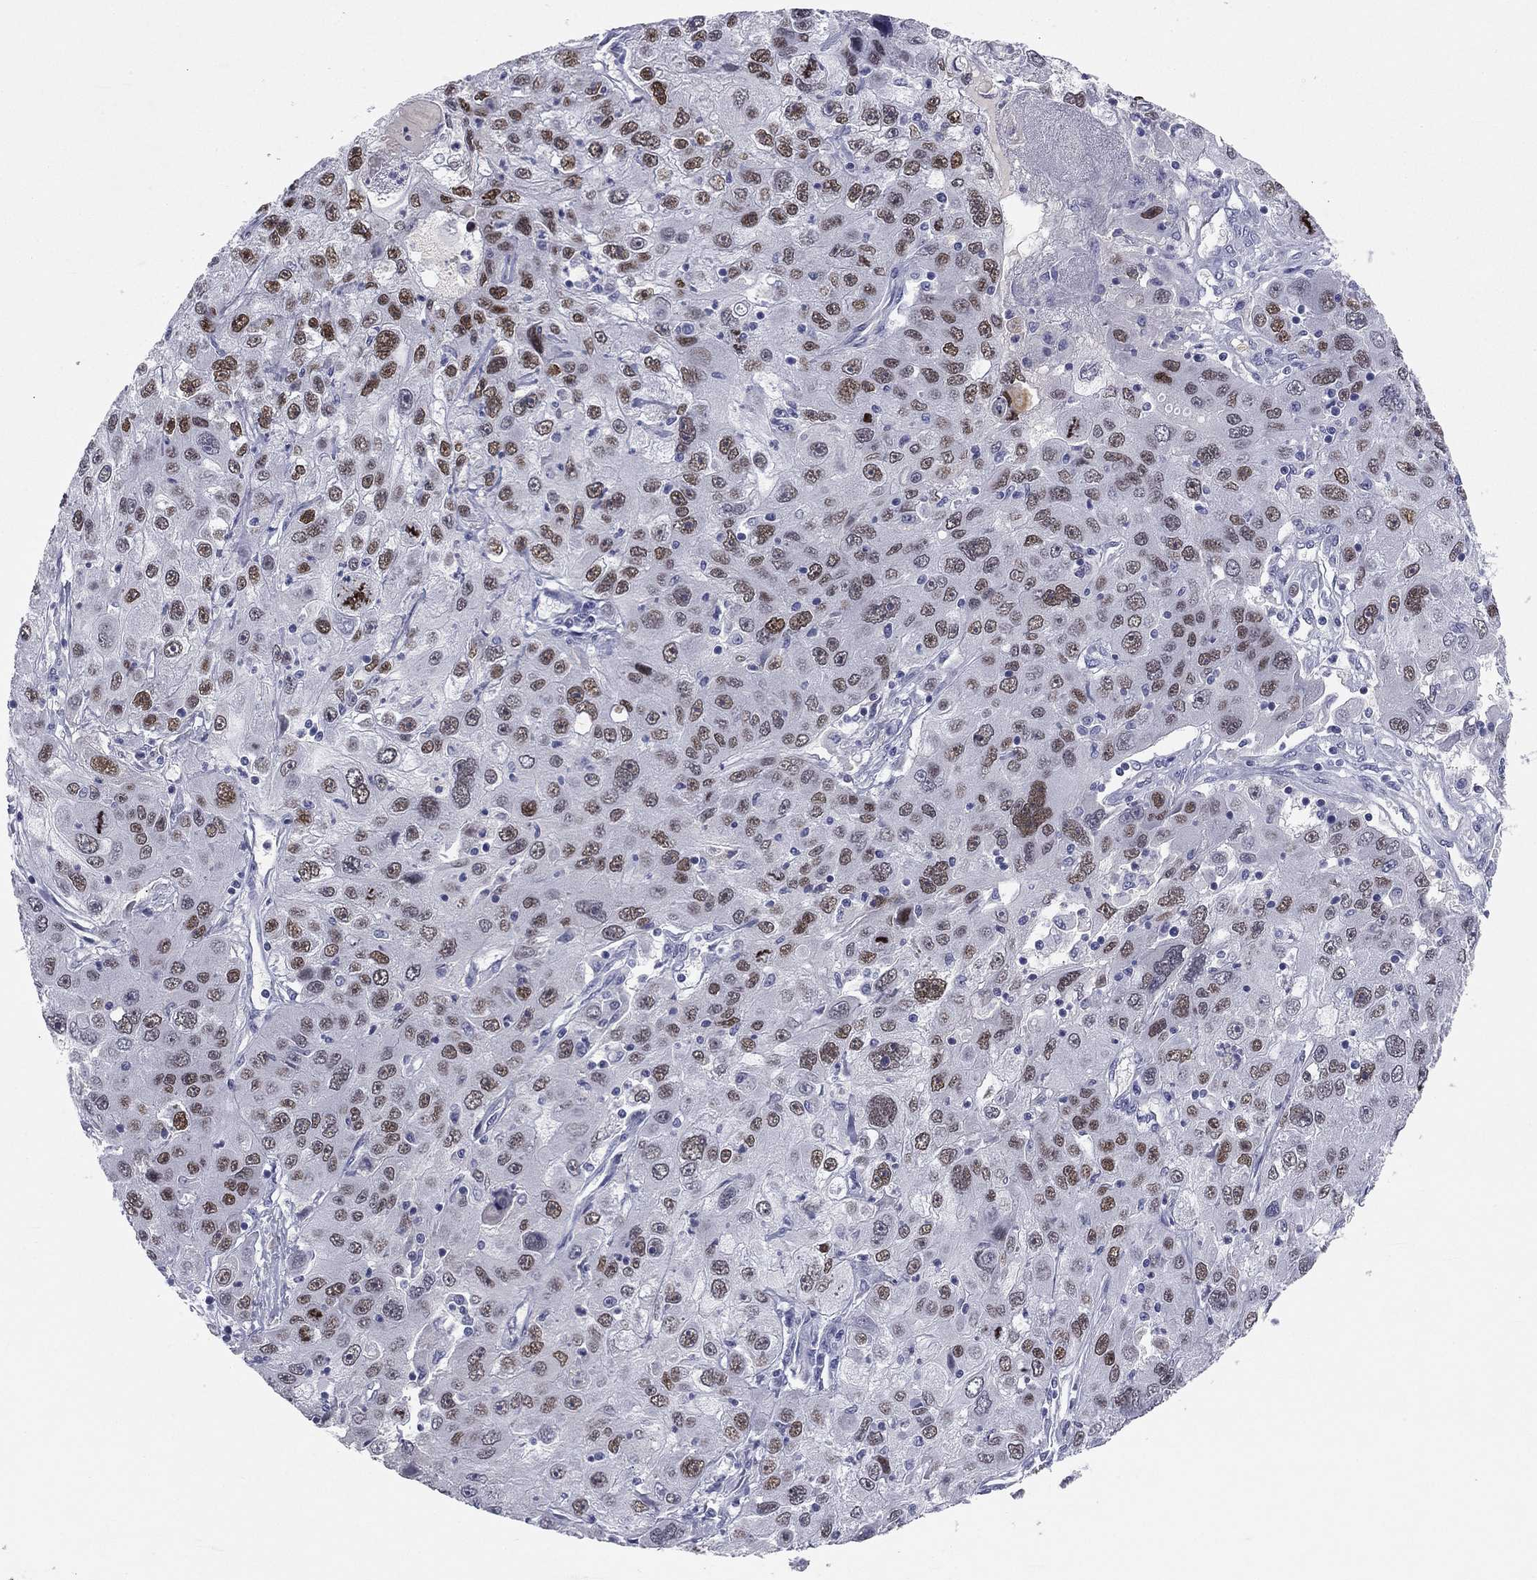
{"staining": {"intensity": "strong", "quantity": "<25%", "location": "nuclear"}, "tissue": "stomach cancer", "cell_type": "Tumor cells", "image_type": "cancer", "snomed": [{"axis": "morphology", "description": "Adenocarcinoma, NOS"}, {"axis": "topography", "description": "Stomach"}], "caption": "Immunohistochemistry (DAB (3,3'-diaminobenzidine)) staining of human stomach cancer shows strong nuclear protein staining in about <25% of tumor cells. The staining is performed using DAB brown chromogen to label protein expression. The nuclei are counter-stained blue using hematoxylin.", "gene": "TFAP2B", "patient": {"sex": "male", "age": 56}}